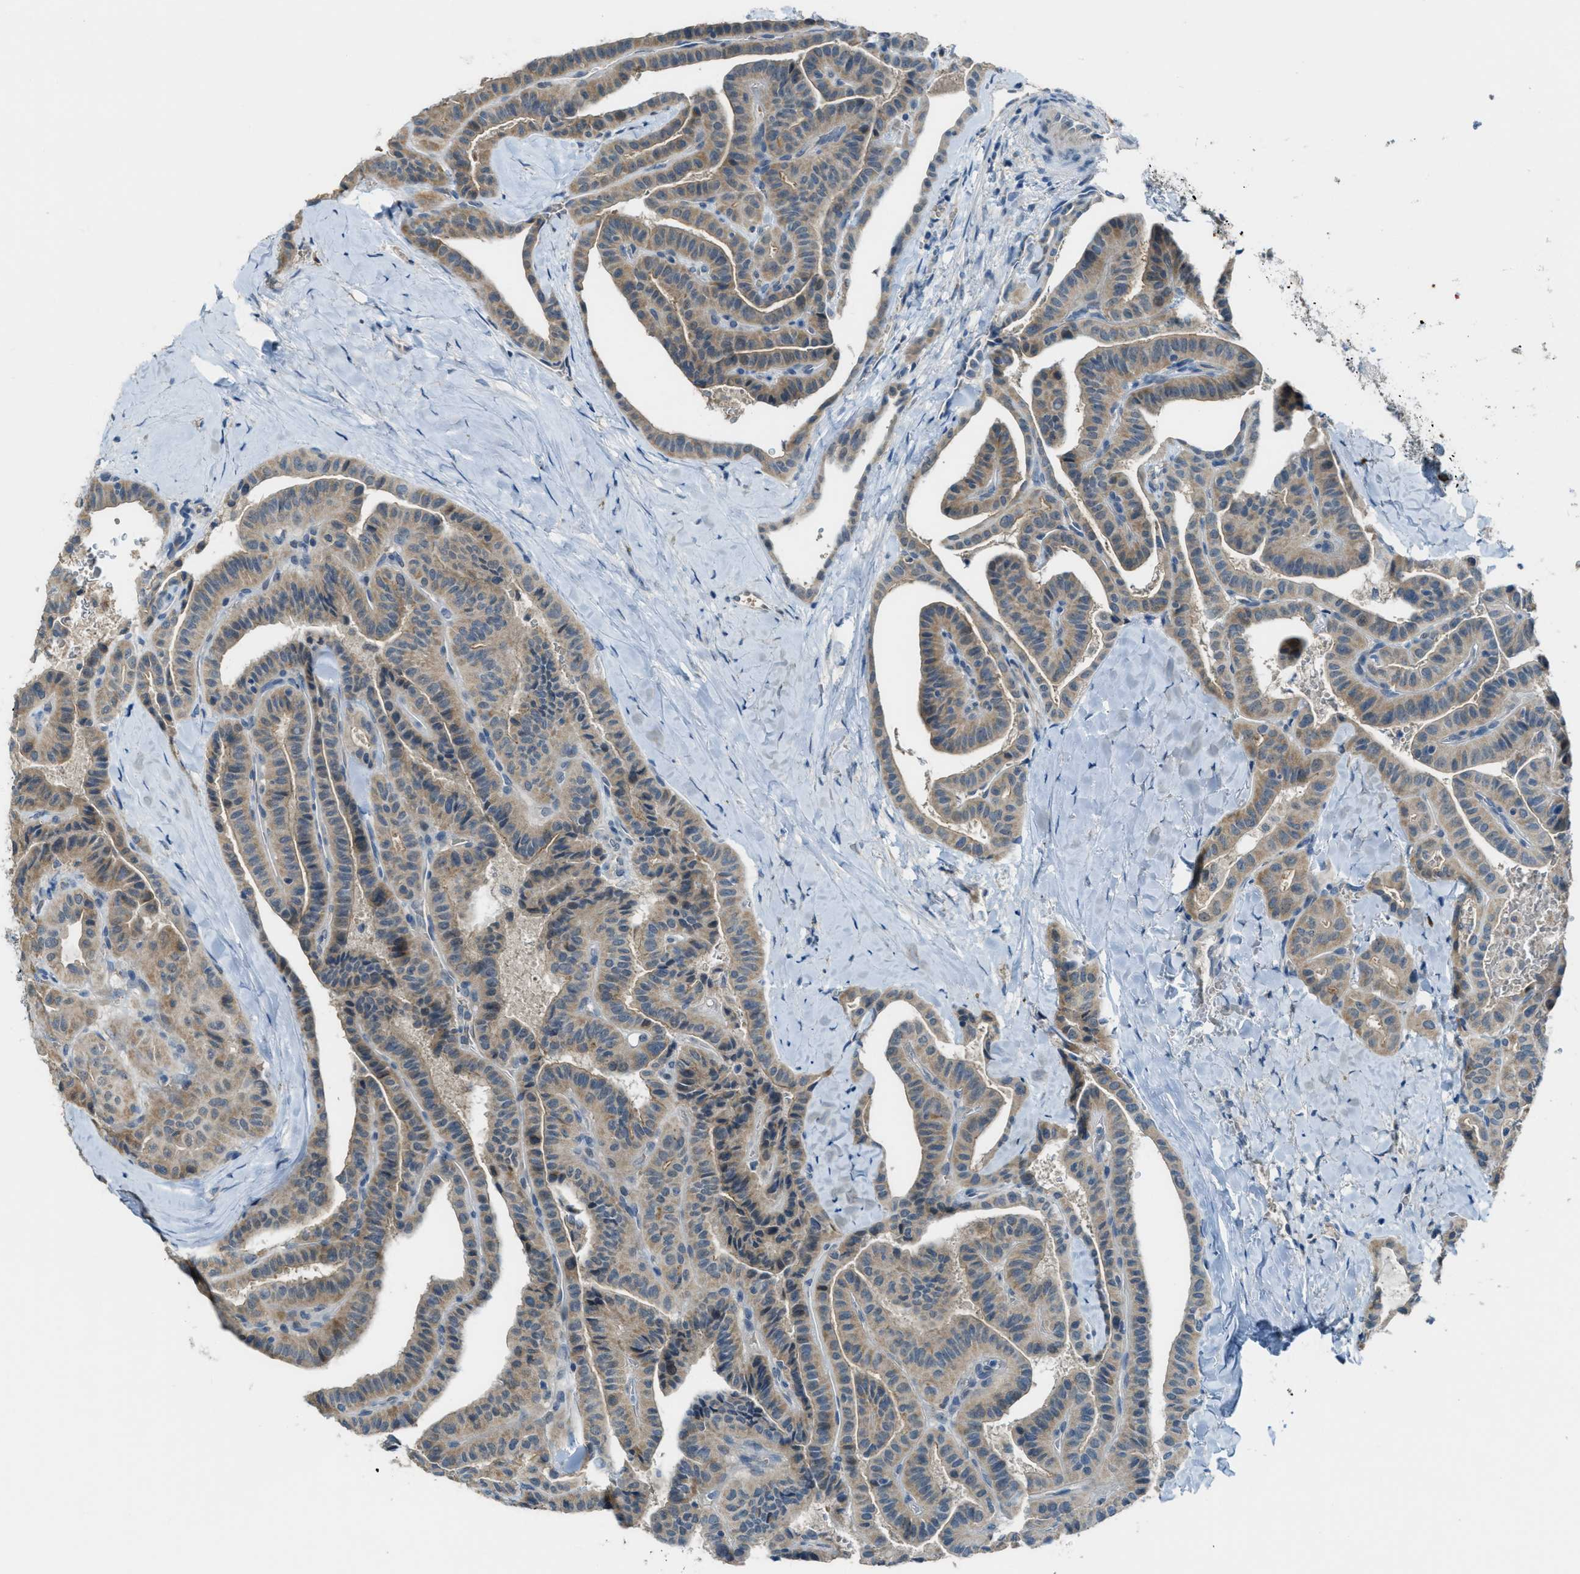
{"staining": {"intensity": "weak", "quantity": ">75%", "location": "cytoplasmic/membranous"}, "tissue": "thyroid cancer", "cell_type": "Tumor cells", "image_type": "cancer", "snomed": [{"axis": "morphology", "description": "Papillary adenocarcinoma, NOS"}, {"axis": "topography", "description": "Thyroid gland"}], "caption": "About >75% of tumor cells in human papillary adenocarcinoma (thyroid) reveal weak cytoplasmic/membranous protein positivity as visualized by brown immunohistochemical staining.", "gene": "CDON", "patient": {"sex": "male", "age": 77}}